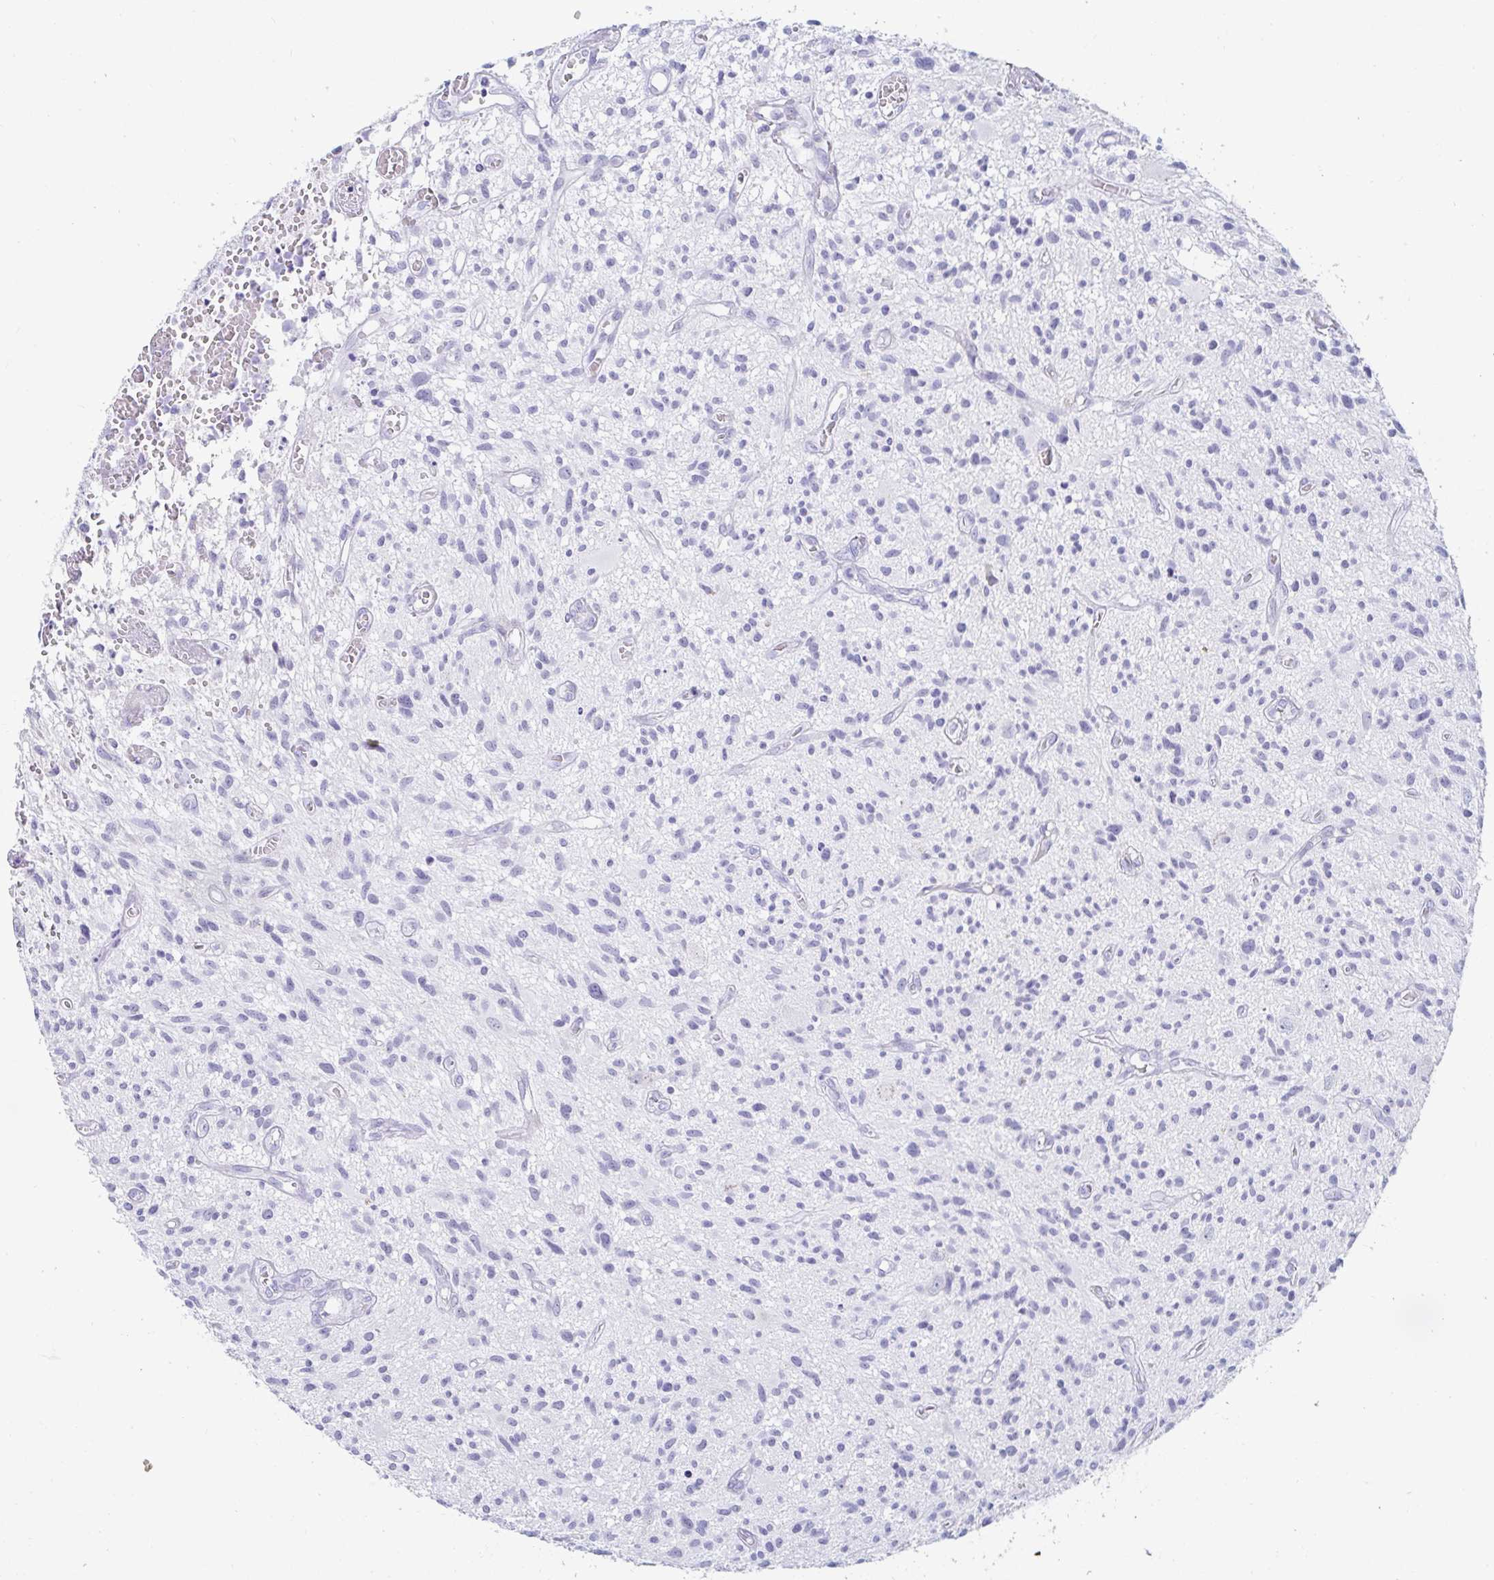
{"staining": {"intensity": "negative", "quantity": "none", "location": "none"}, "tissue": "glioma", "cell_type": "Tumor cells", "image_type": "cancer", "snomed": [{"axis": "morphology", "description": "Glioma, malignant, High grade"}, {"axis": "topography", "description": "Brain"}], "caption": "Malignant glioma (high-grade) stained for a protein using immunohistochemistry (IHC) reveals no staining tumor cells.", "gene": "OR10K1", "patient": {"sex": "male", "age": 75}}